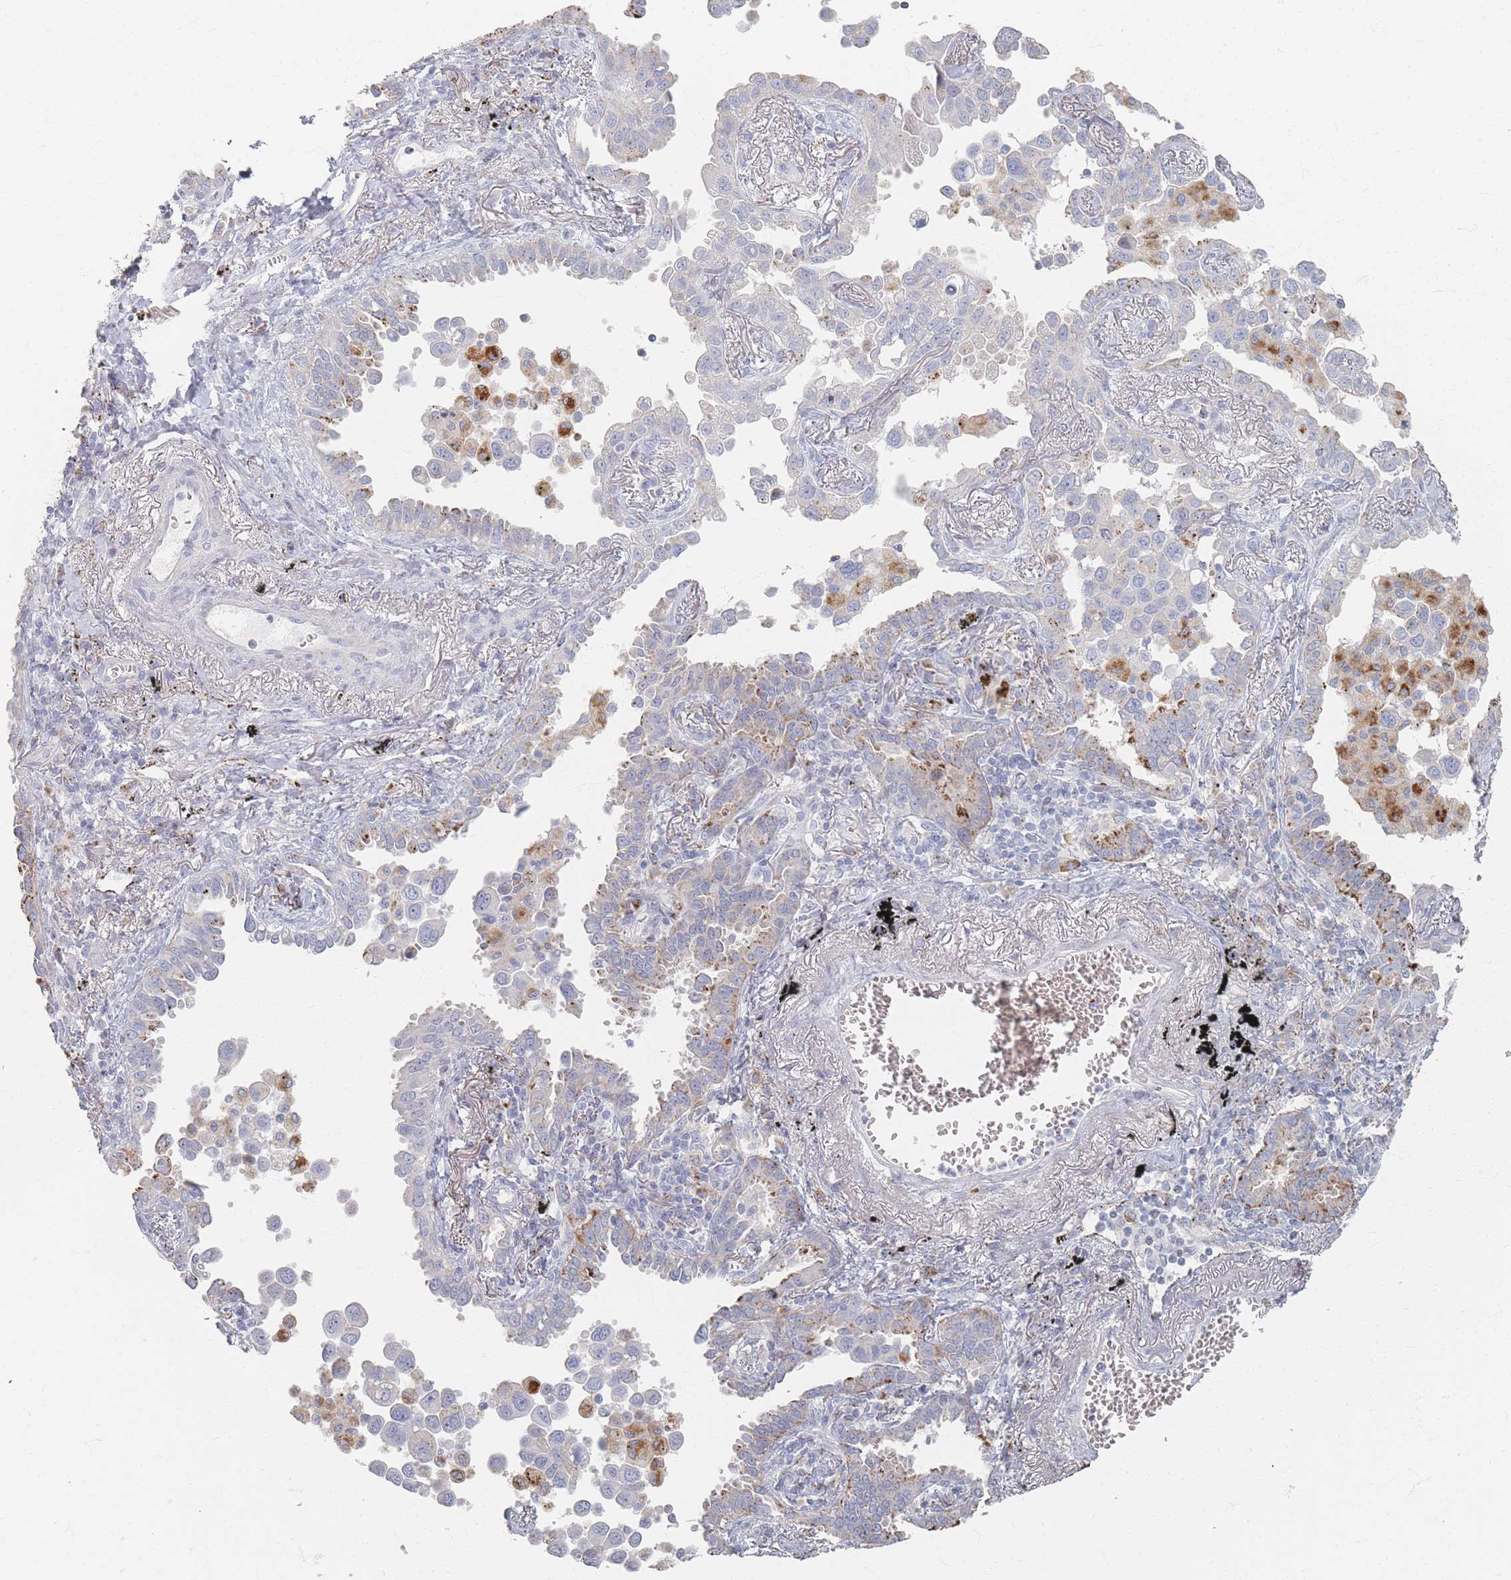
{"staining": {"intensity": "moderate", "quantity": "<25%", "location": "cytoplasmic/membranous"}, "tissue": "lung cancer", "cell_type": "Tumor cells", "image_type": "cancer", "snomed": [{"axis": "morphology", "description": "Adenocarcinoma, NOS"}, {"axis": "topography", "description": "Lung"}], "caption": "DAB immunohistochemical staining of human adenocarcinoma (lung) reveals moderate cytoplasmic/membranous protein positivity in approximately <25% of tumor cells.", "gene": "SLC2A11", "patient": {"sex": "male", "age": 67}}